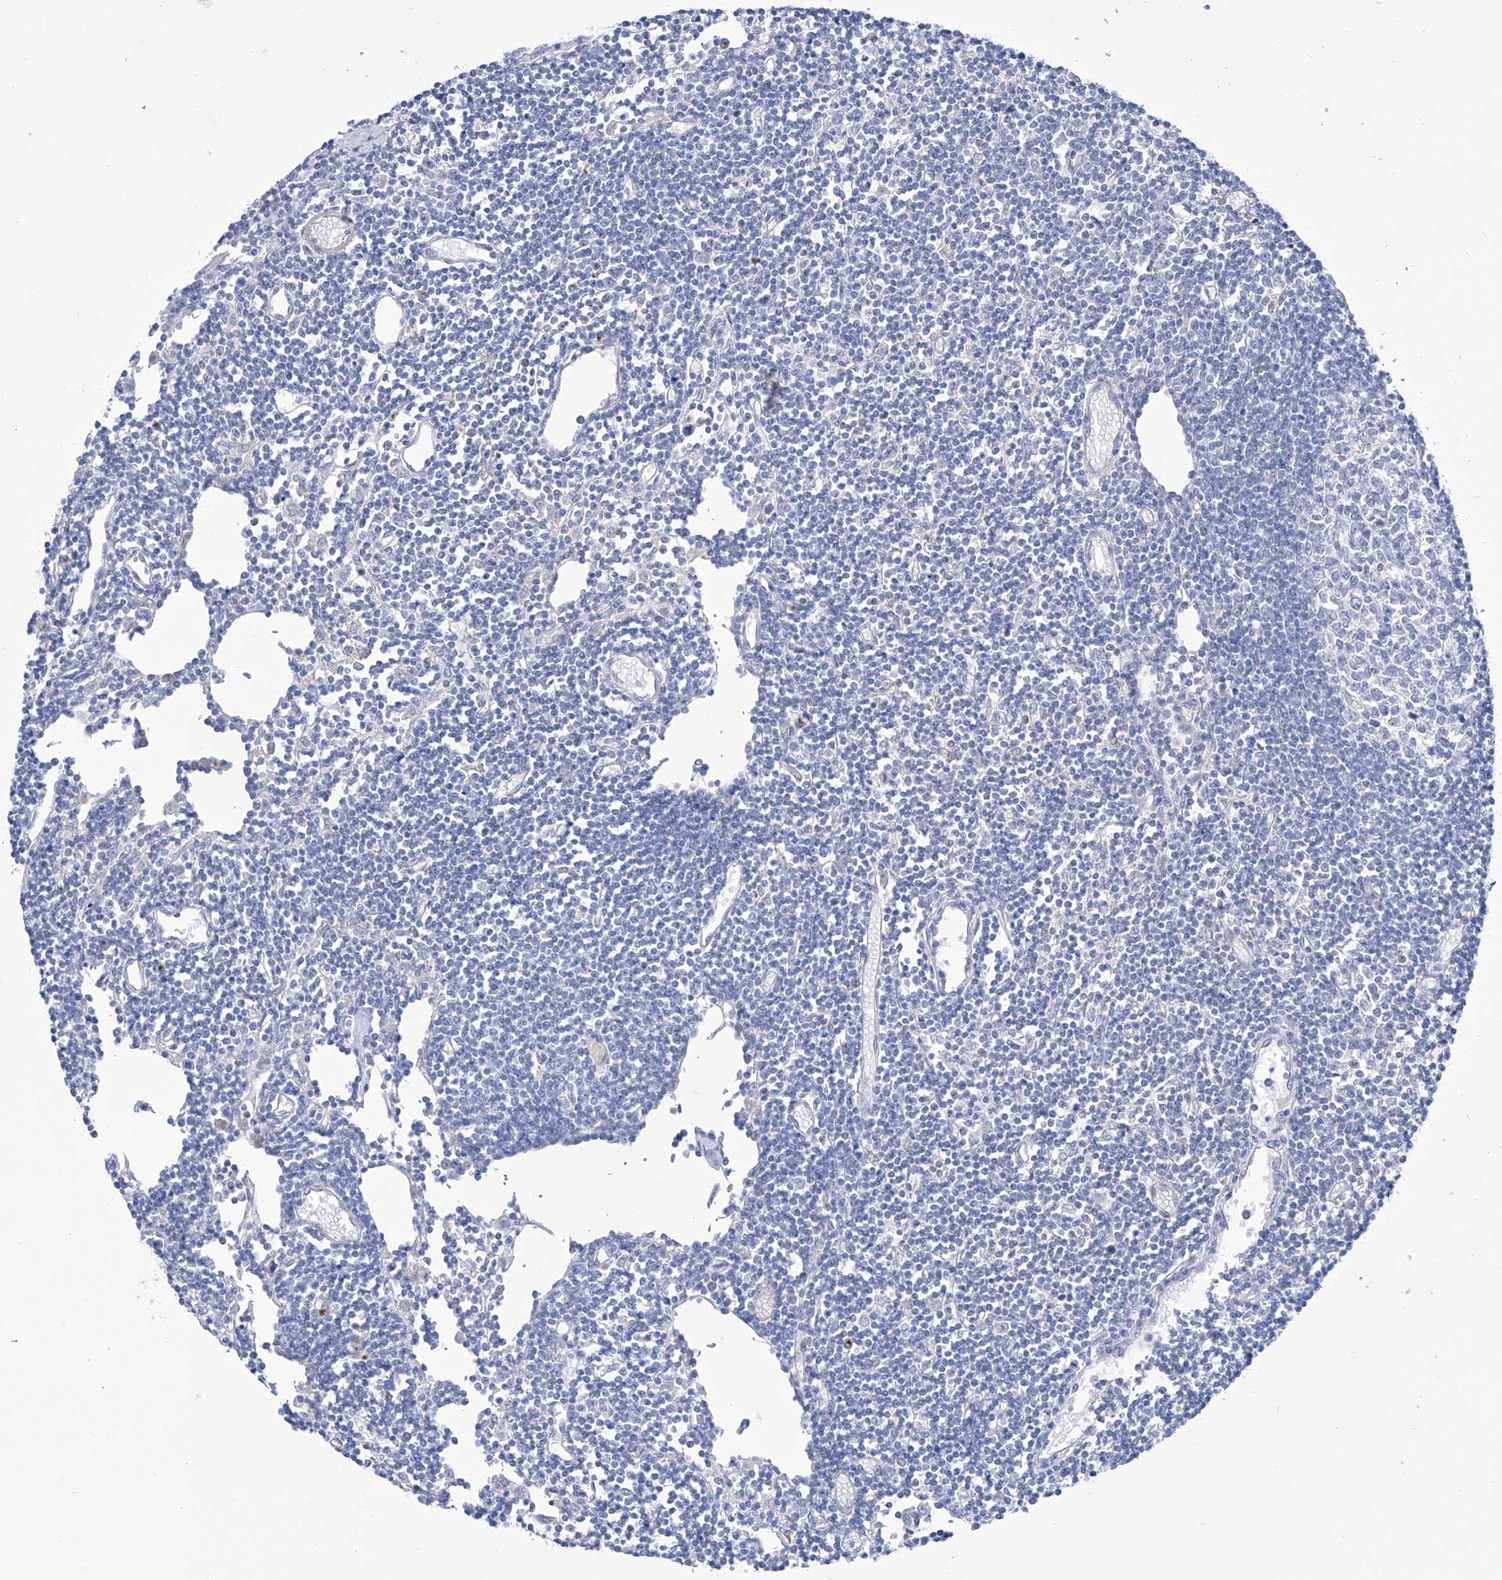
{"staining": {"intensity": "negative", "quantity": "none", "location": "none"}, "tissue": "lymph node", "cell_type": "Germinal center cells", "image_type": "normal", "snomed": [{"axis": "morphology", "description": "Normal tissue, NOS"}, {"axis": "topography", "description": "Lymph node"}], "caption": "Protein analysis of benign lymph node reveals no significant expression in germinal center cells.", "gene": "TMEM209", "patient": {"sex": "female", "age": 11}}